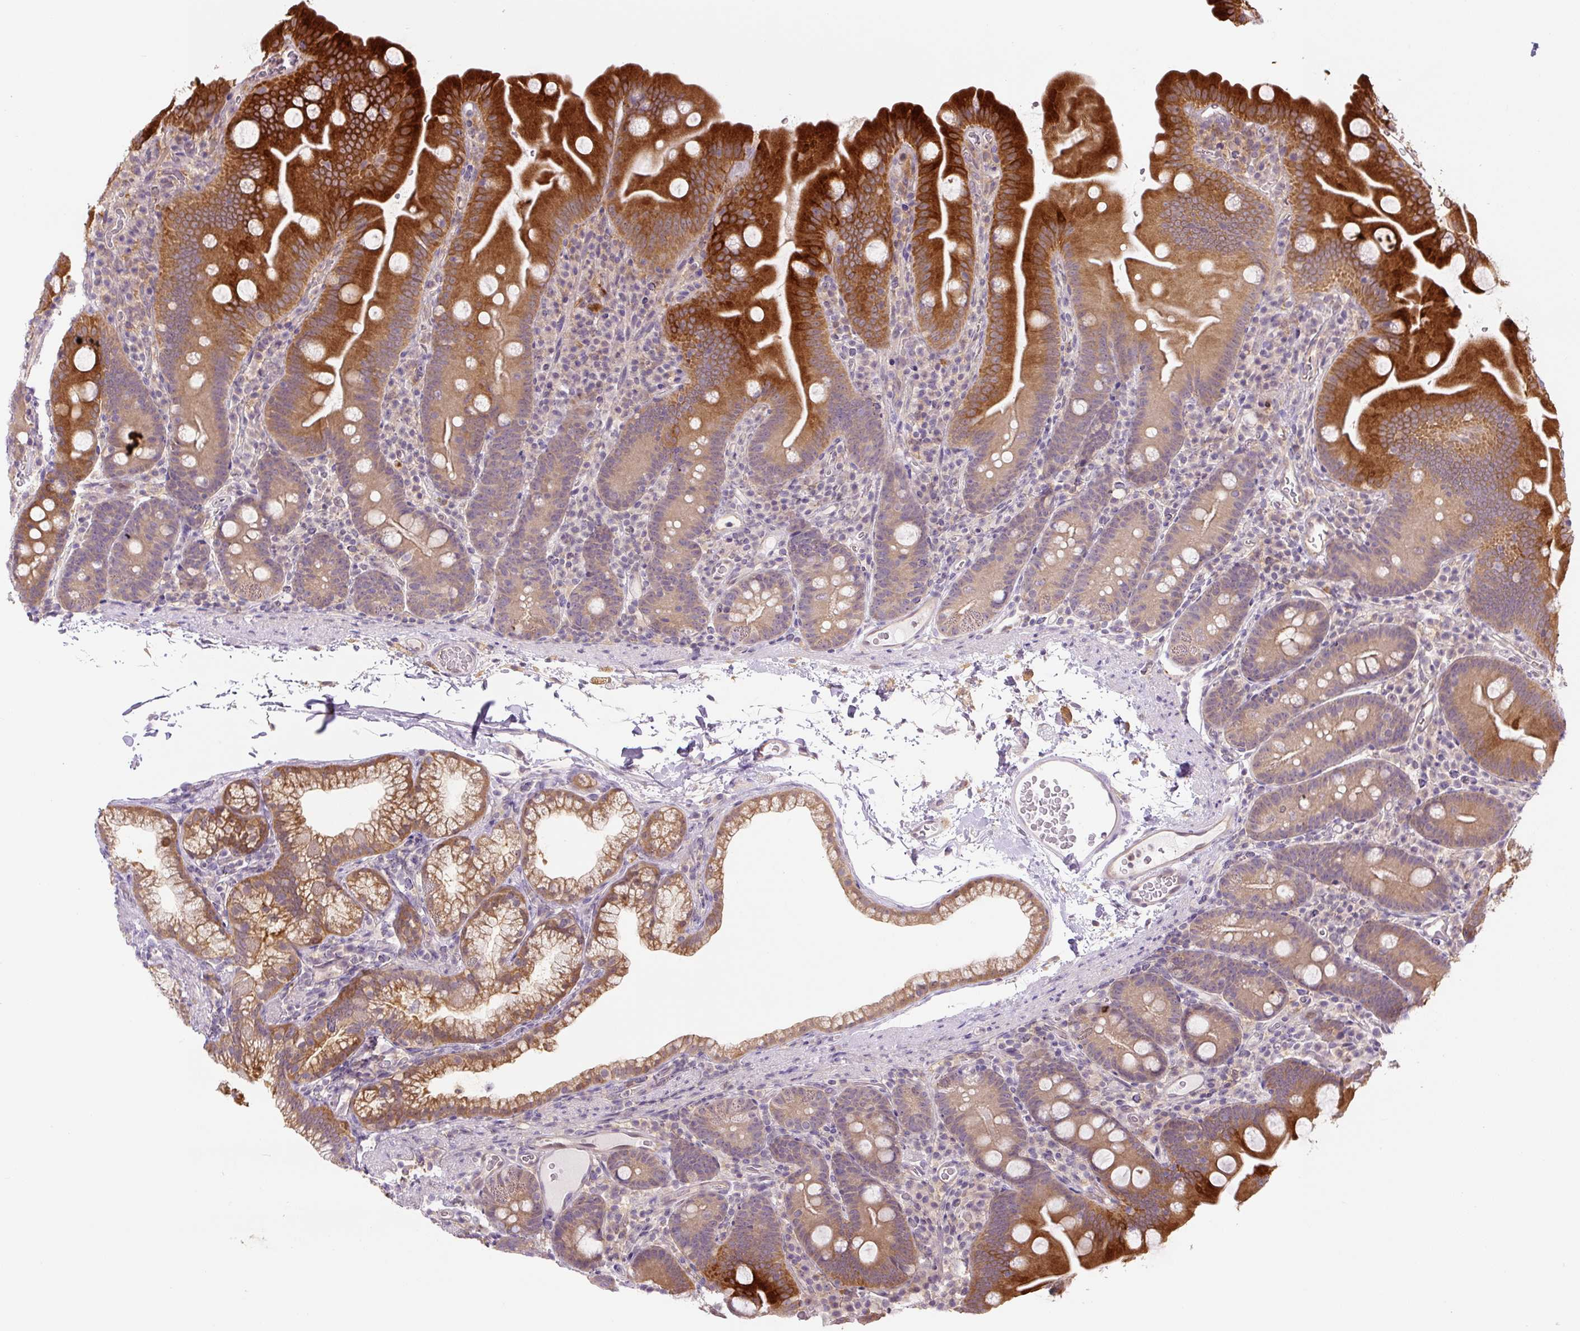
{"staining": {"intensity": "strong", "quantity": ">75%", "location": "cytoplasmic/membranous"}, "tissue": "small intestine", "cell_type": "Glandular cells", "image_type": "normal", "snomed": [{"axis": "morphology", "description": "Normal tissue, NOS"}, {"axis": "topography", "description": "Small intestine"}], "caption": "Brown immunohistochemical staining in unremarkable small intestine demonstrates strong cytoplasmic/membranous positivity in about >75% of glandular cells. Using DAB (brown) and hematoxylin (blue) stains, captured at high magnification using brightfield microscopy.", "gene": "SPSB2", "patient": {"sex": "female", "age": 68}}